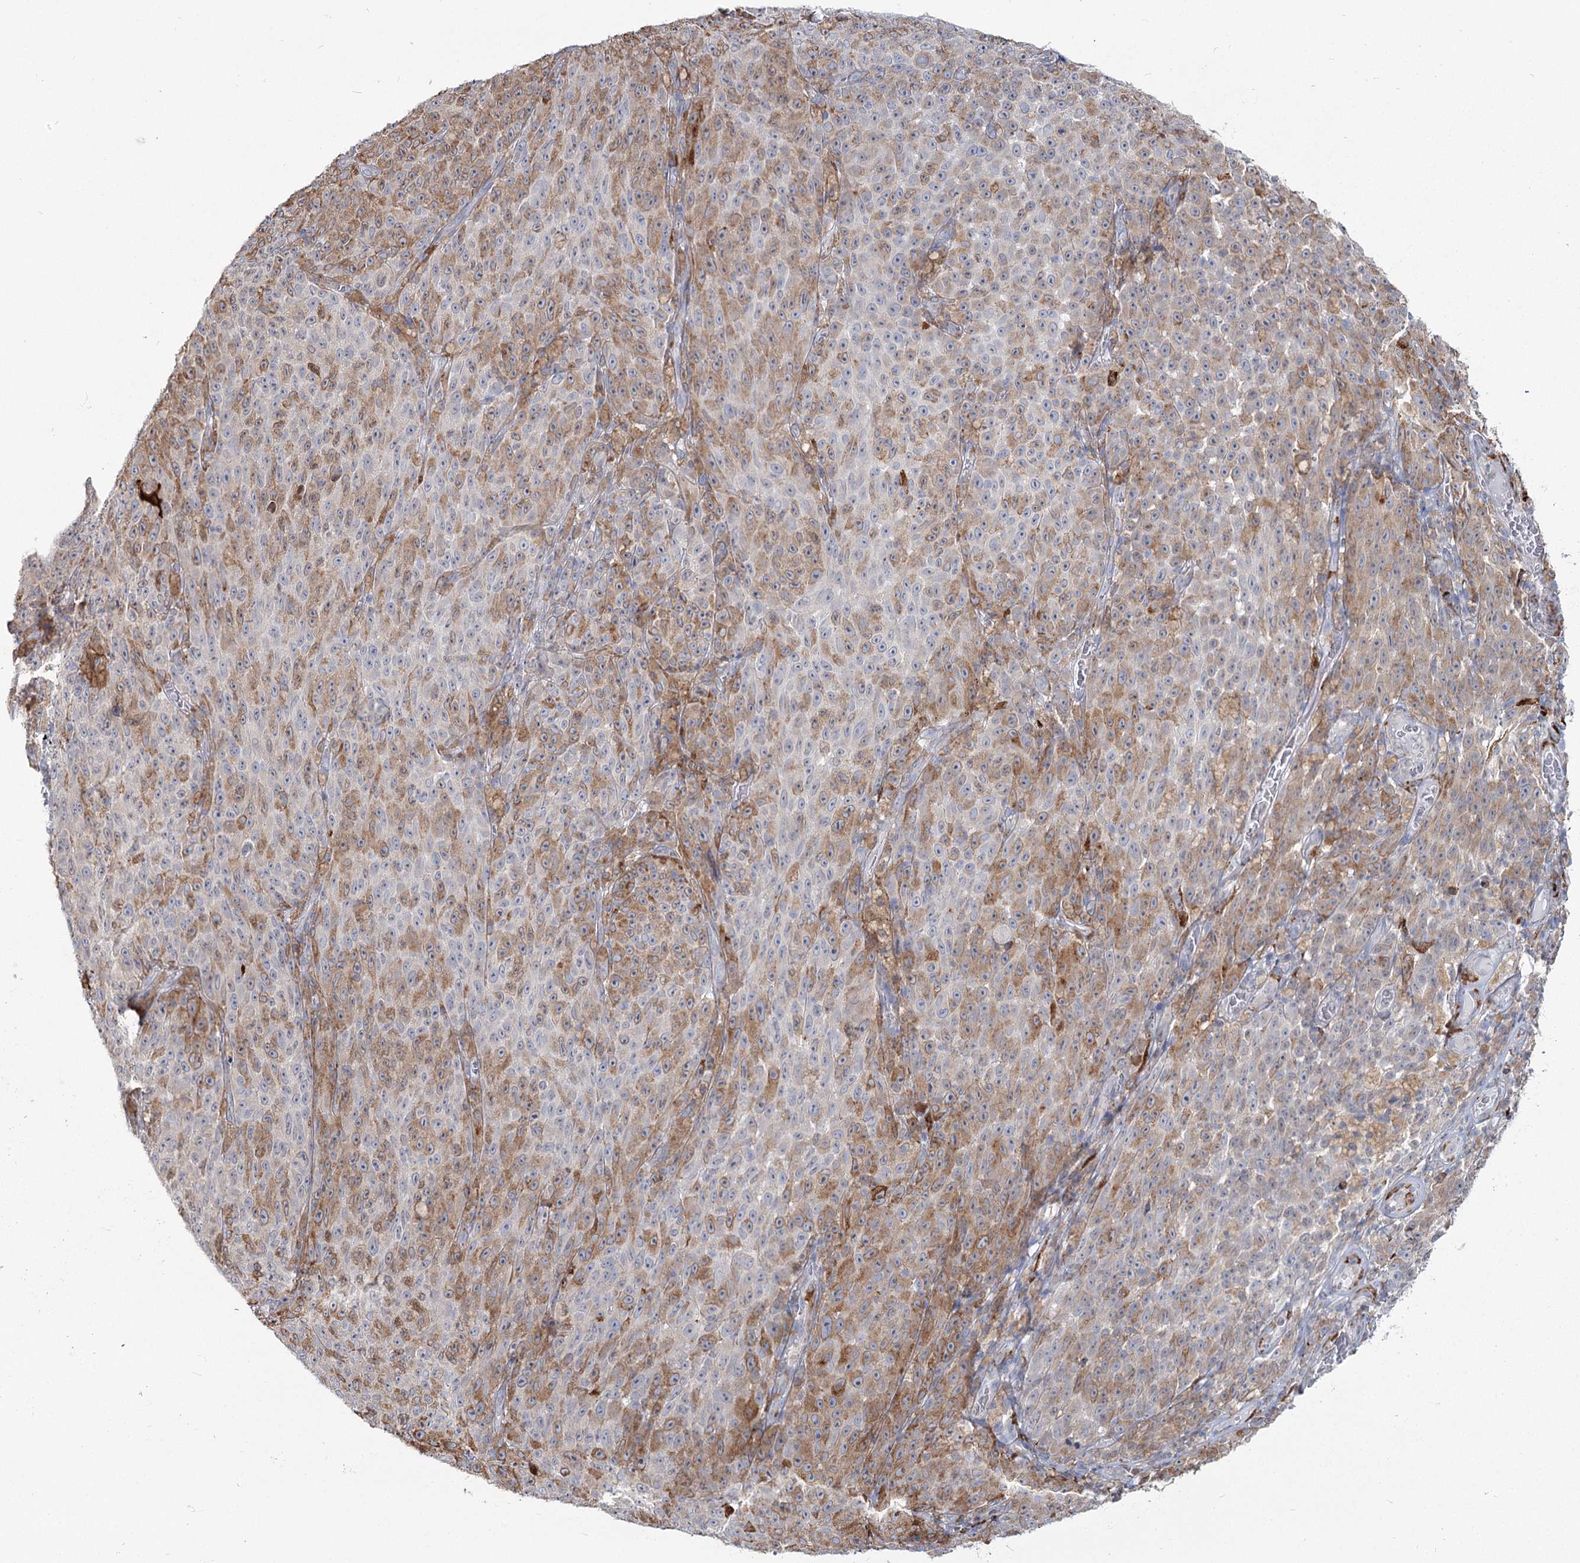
{"staining": {"intensity": "moderate", "quantity": "25%-75%", "location": "cytoplasmic/membranous"}, "tissue": "melanoma", "cell_type": "Tumor cells", "image_type": "cancer", "snomed": [{"axis": "morphology", "description": "Malignant melanoma, NOS"}, {"axis": "topography", "description": "Skin"}], "caption": "Immunohistochemical staining of human melanoma displays moderate cytoplasmic/membranous protein staining in approximately 25%-75% of tumor cells. The staining is performed using DAB brown chromogen to label protein expression. The nuclei are counter-stained blue using hematoxylin.", "gene": "ZCCHC9", "patient": {"sex": "female", "age": 82}}